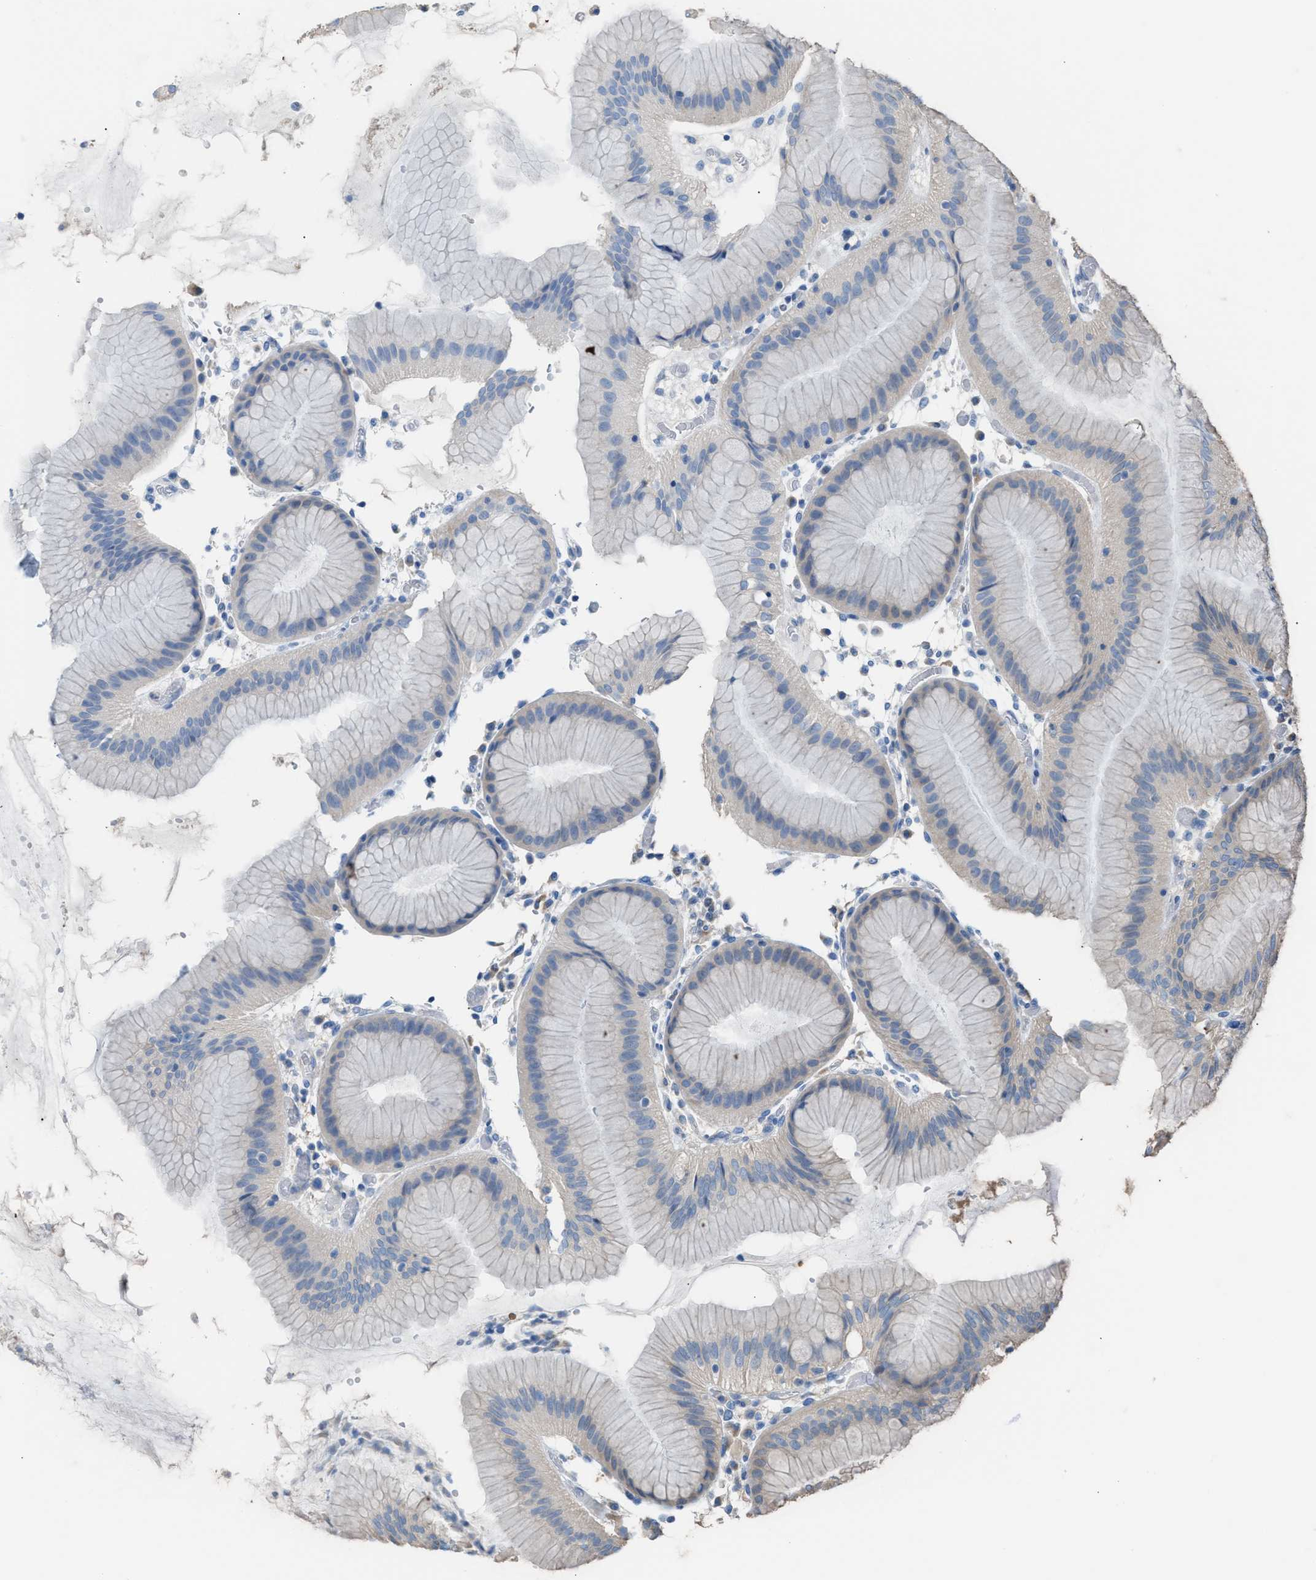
{"staining": {"intensity": "weak", "quantity": "<25%", "location": "cytoplasmic/membranous"}, "tissue": "stomach", "cell_type": "Glandular cells", "image_type": "normal", "snomed": [{"axis": "morphology", "description": "Normal tissue, NOS"}, {"axis": "topography", "description": "Stomach"}, {"axis": "topography", "description": "Stomach, lower"}], "caption": "The immunohistochemistry micrograph has no significant positivity in glandular cells of stomach. (DAB immunohistochemistry (IHC) visualized using brightfield microscopy, high magnification).", "gene": "NQO2", "patient": {"sex": "female", "age": 75}}